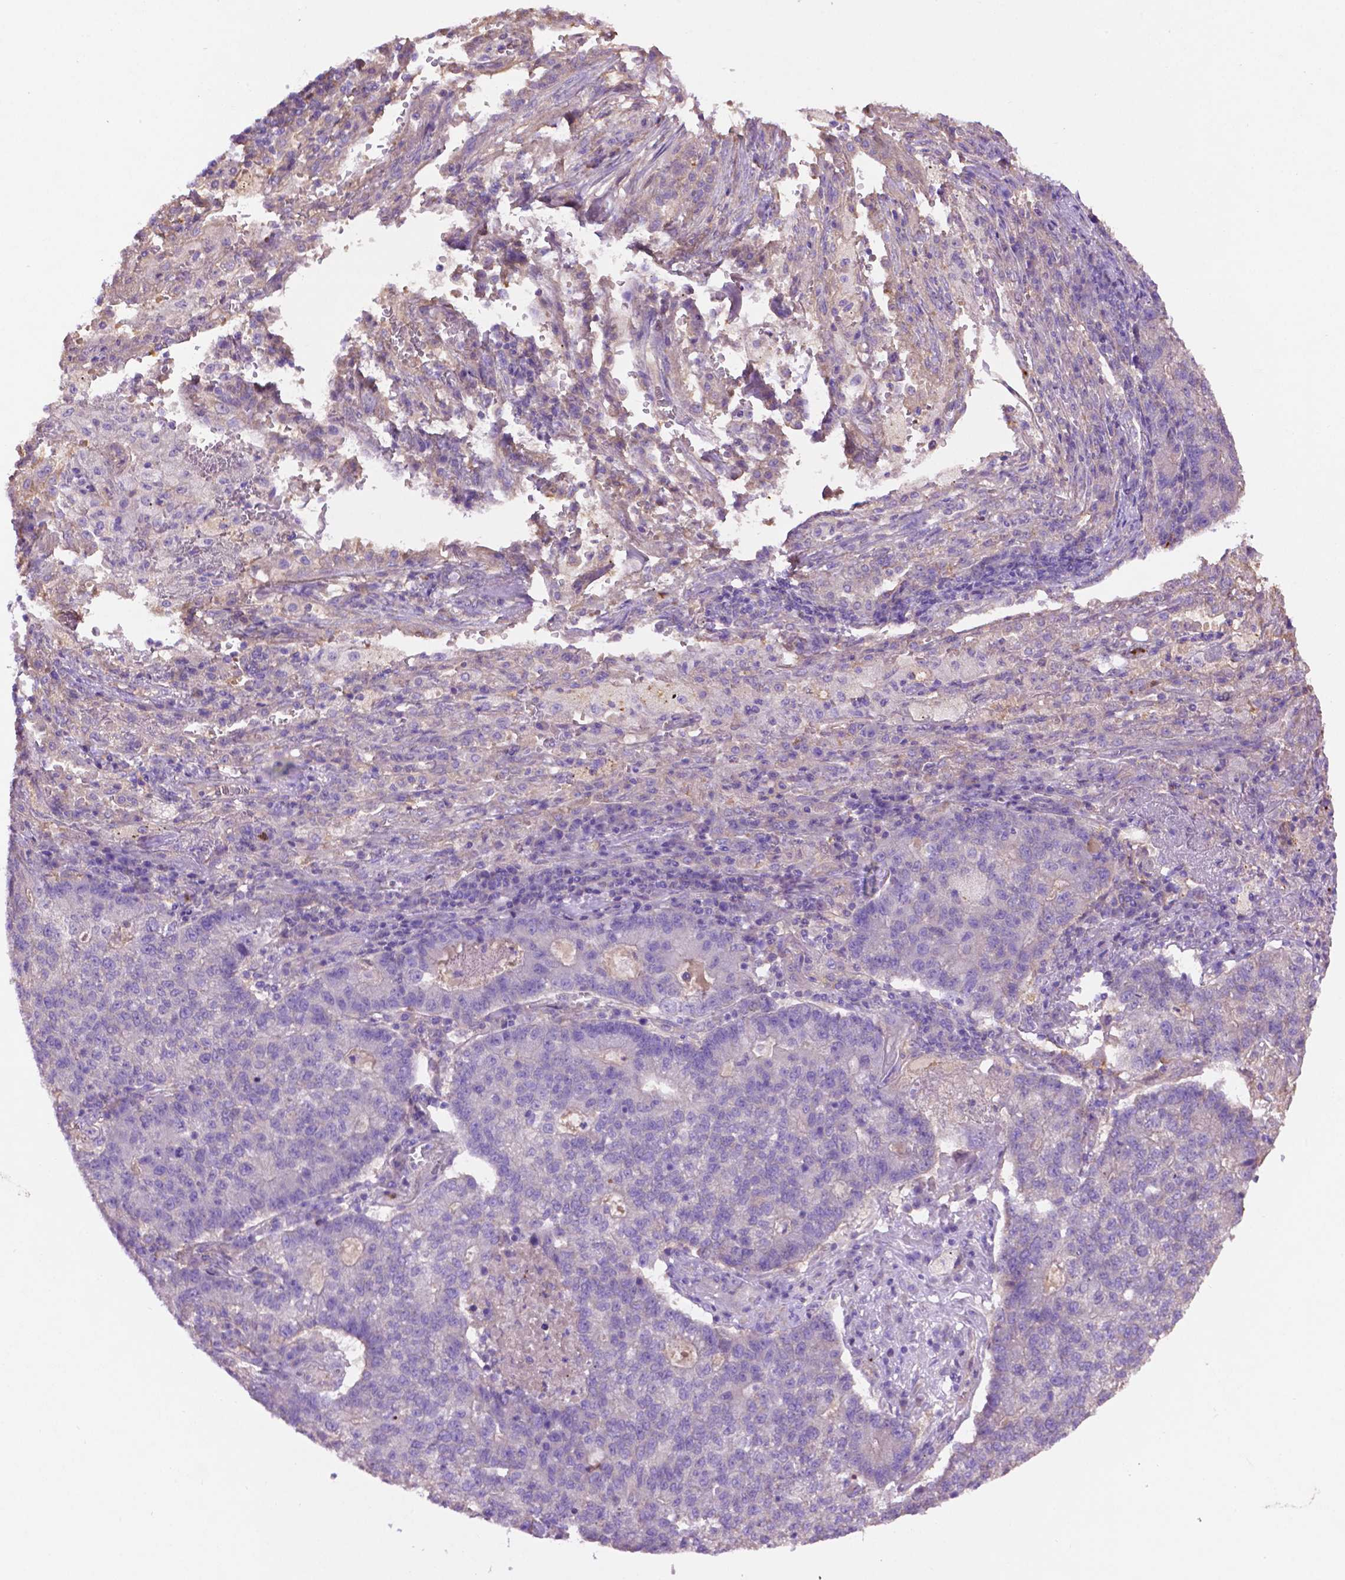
{"staining": {"intensity": "negative", "quantity": "none", "location": "none"}, "tissue": "lung cancer", "cell_type": "Tumor cells", "image_type": "cancer", "snomed": [{"axis": "morphology", "description": "Adenocarcinoma, NOS"}, {"axis": "topography", "description": "Lung"}], "caption": "Tumor cells are negative for brown protein staining in lung cancer.", "gene": "GDPD5", "patient": {"sex": "male", "age": 57}}